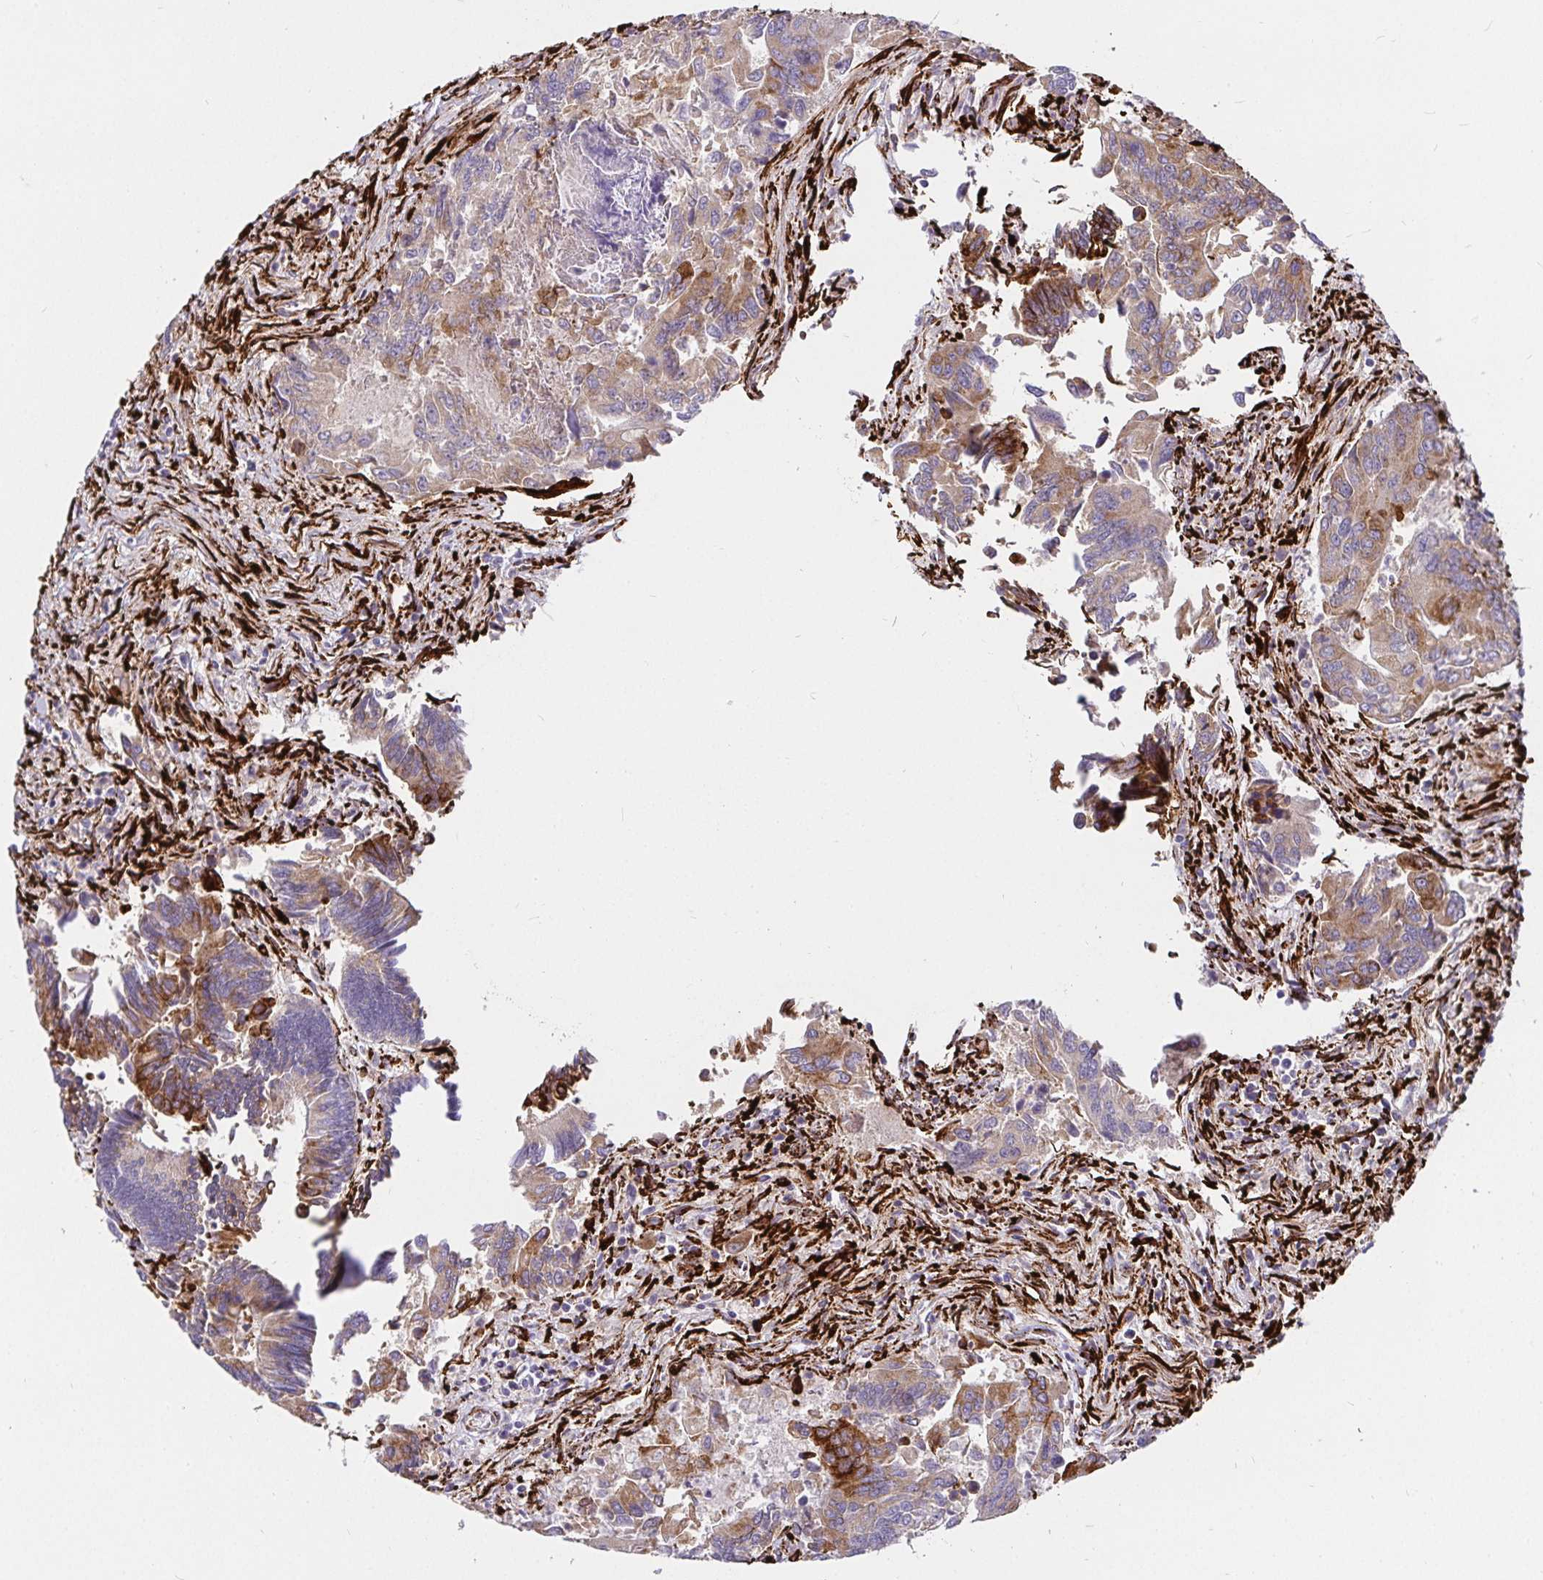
{"staining": {"intensity": "moderate", "quantity": "25%-75%", "location": "cytoplasmic/membranous"}, "tissue": "colorectal cancer", "cell_type": "Tumor cells", "image_type": "cancer", "snomed": [{"axis": "morphology", "description": "Adenocarcinoma, NOS"}, {"axis": "topography", "description": "Colon"}], "caption": "Brown immunohistochemical staining in colorectal cancer demonstrates moderate cytoplasmic/membranous positivity in approximately 25%-75% of tumor cells. Nuclei are stained in blue.", "gene": "P4HA2", "patient": {"sex": "female", "age": 67}}